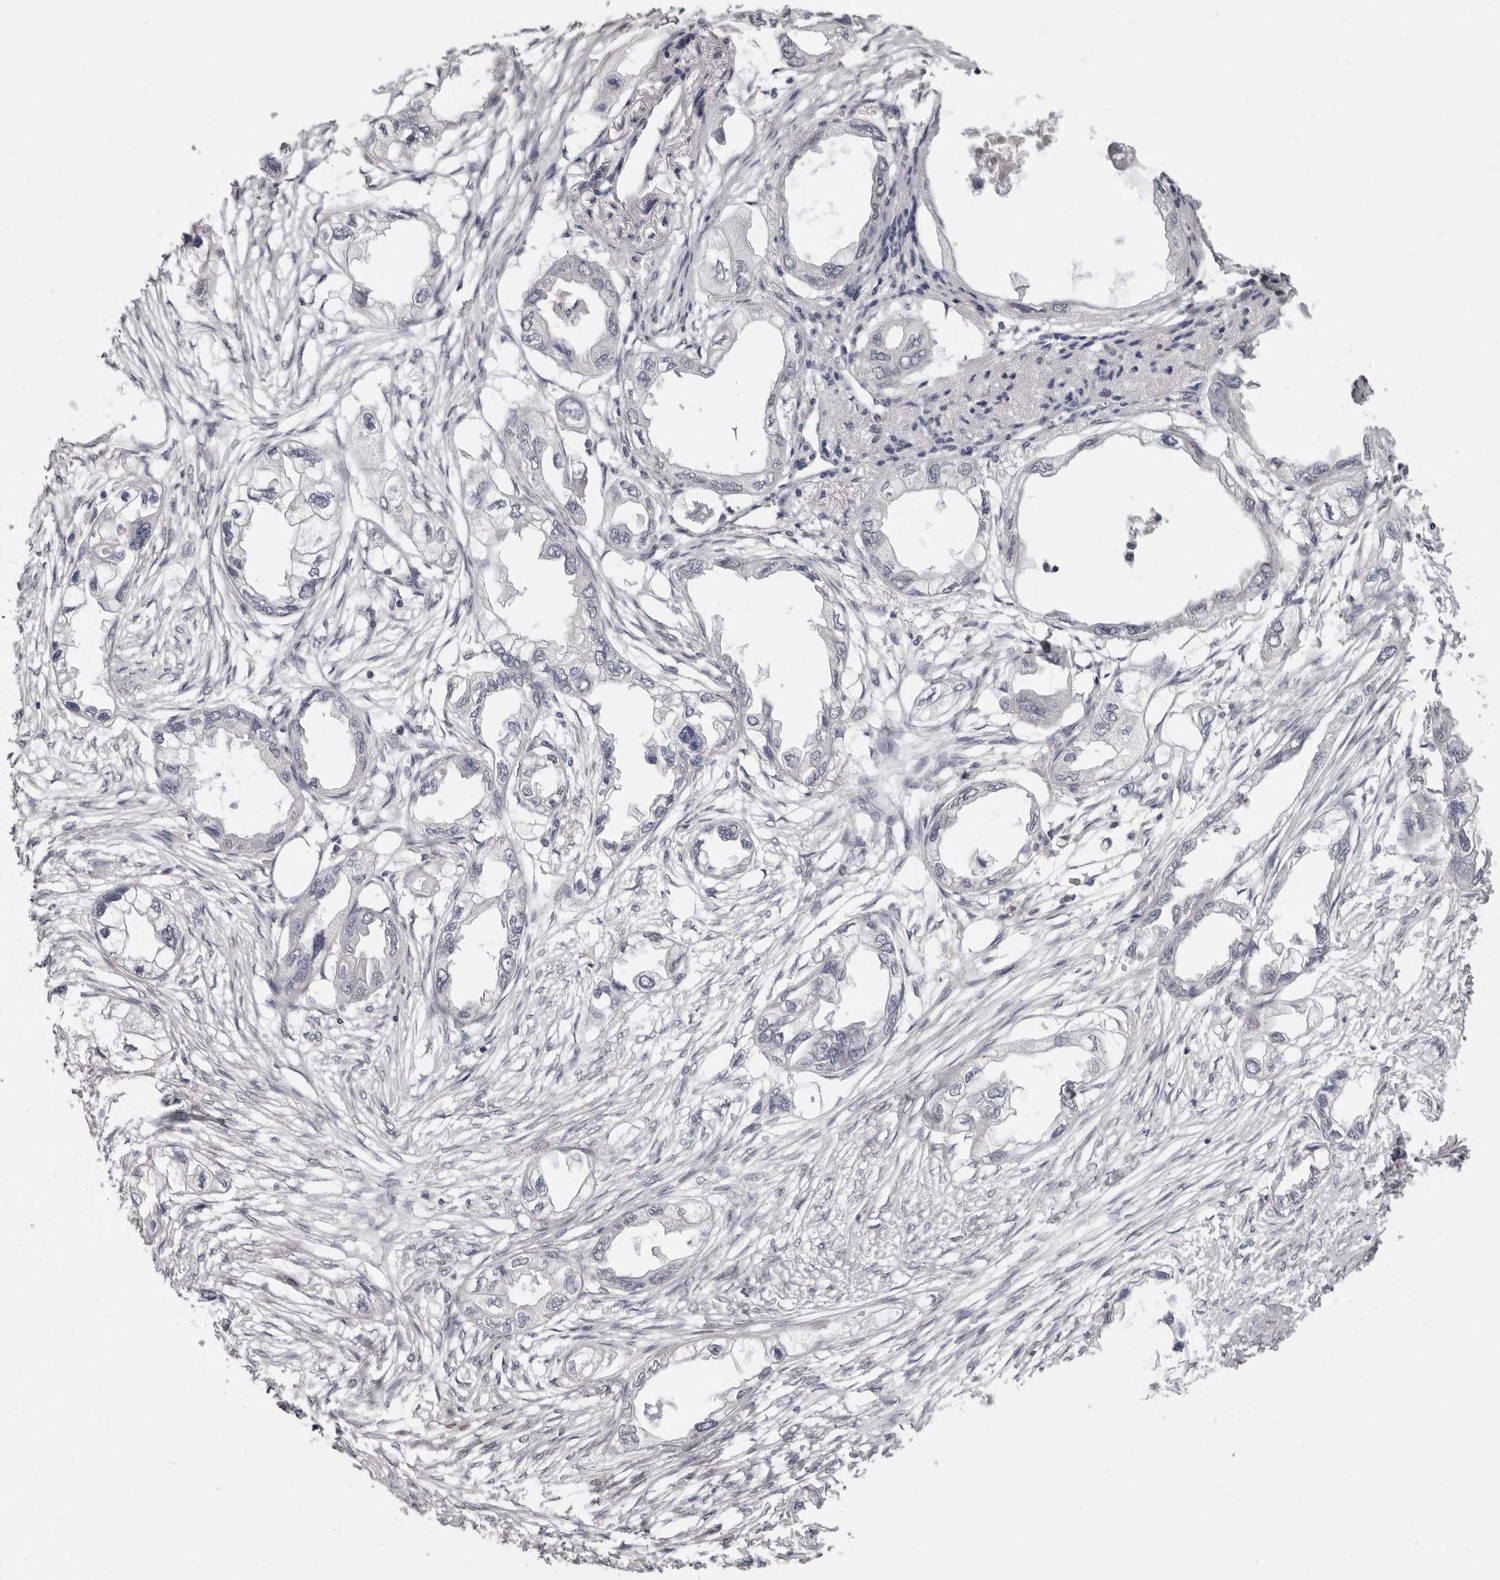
{"staining": {"intensity": "negative", "quantity": "none", "location": "none"}, "tissue": "endometrial cancer", "cell_type": "Tumor cells", "image_type": "cancer", "snomed": [{"axis": "morphology", "description": "Adenocarcinoma, NOS"}, {"axis": "morphology", "description": "Adenocarcinoma, metastatic, NOS"}, {"axis": "topography", "description": "Adipose tissue"}, {"axis": "topography", "description": "Endometrium"}], "caption": "High power microscopy micrograph of an immunohistochemistry micrograph of endometrial adenocarcinoma, revealing no significant staining in tumor cells.", "gene": "LINGO2", "patient": {"sex": "female", "age": 67}}